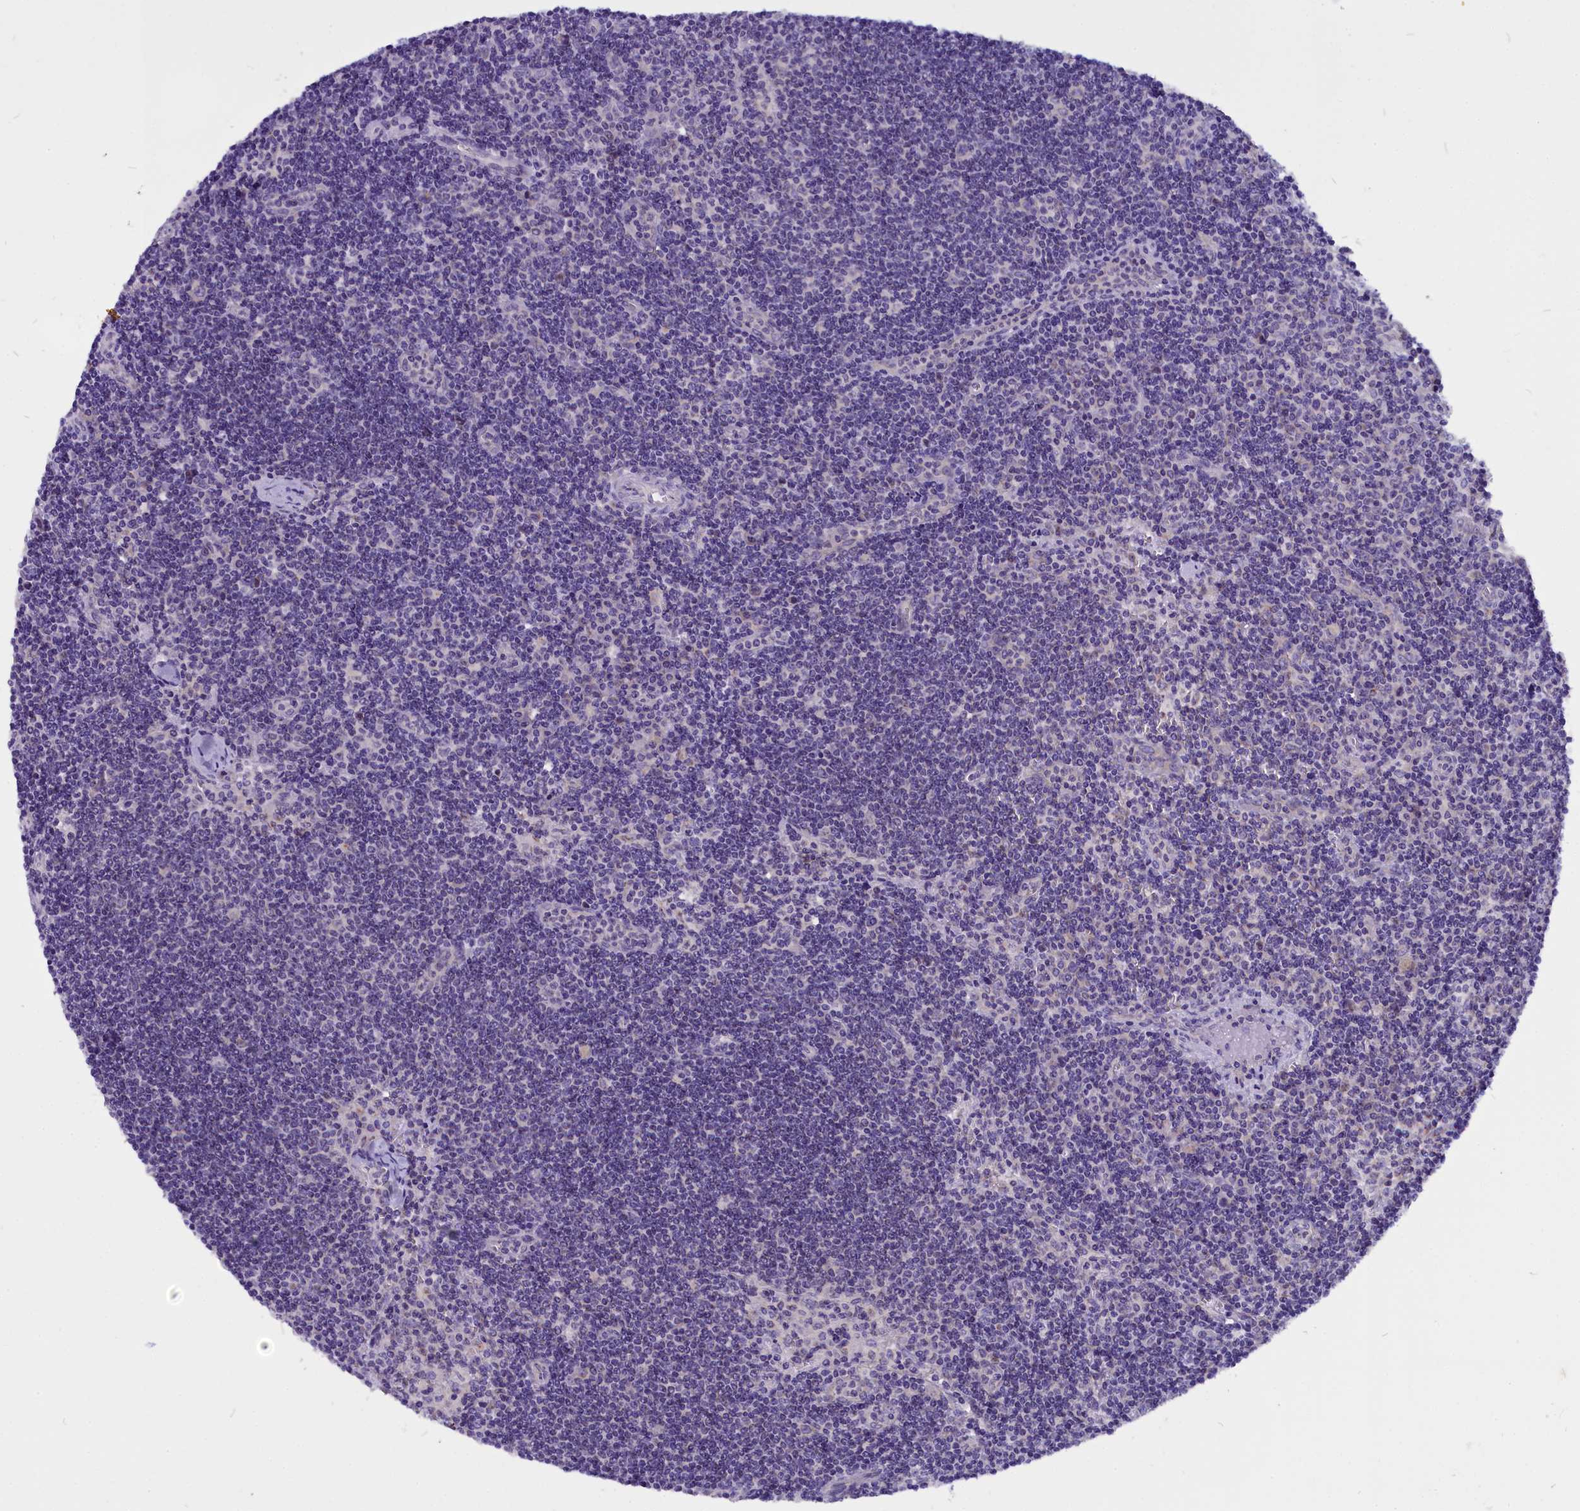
{"staining": {"intensity": "negative", "quantity": "none", "location": "none"}, "tissue": "lymph node", "cell_type": "Germinal center cells", "image_type": "normal", "snomed": [{"axis": "morphology", "description": "Normal tissue, NOS"}, {"axis": "topography", "description": "Lymph node"}], "caption": "The photomicrograph demonstrates no staining of germinal center cells in normal lymph node. Brightfield microscopy of immunohistochemistry stained with DAB (3,3'-diaminobenzidine) (brown) and hematoxylin (blue), captured at high magnification.", "gene": "CEP170", "patient": {"sex": "female", "age": 32}}